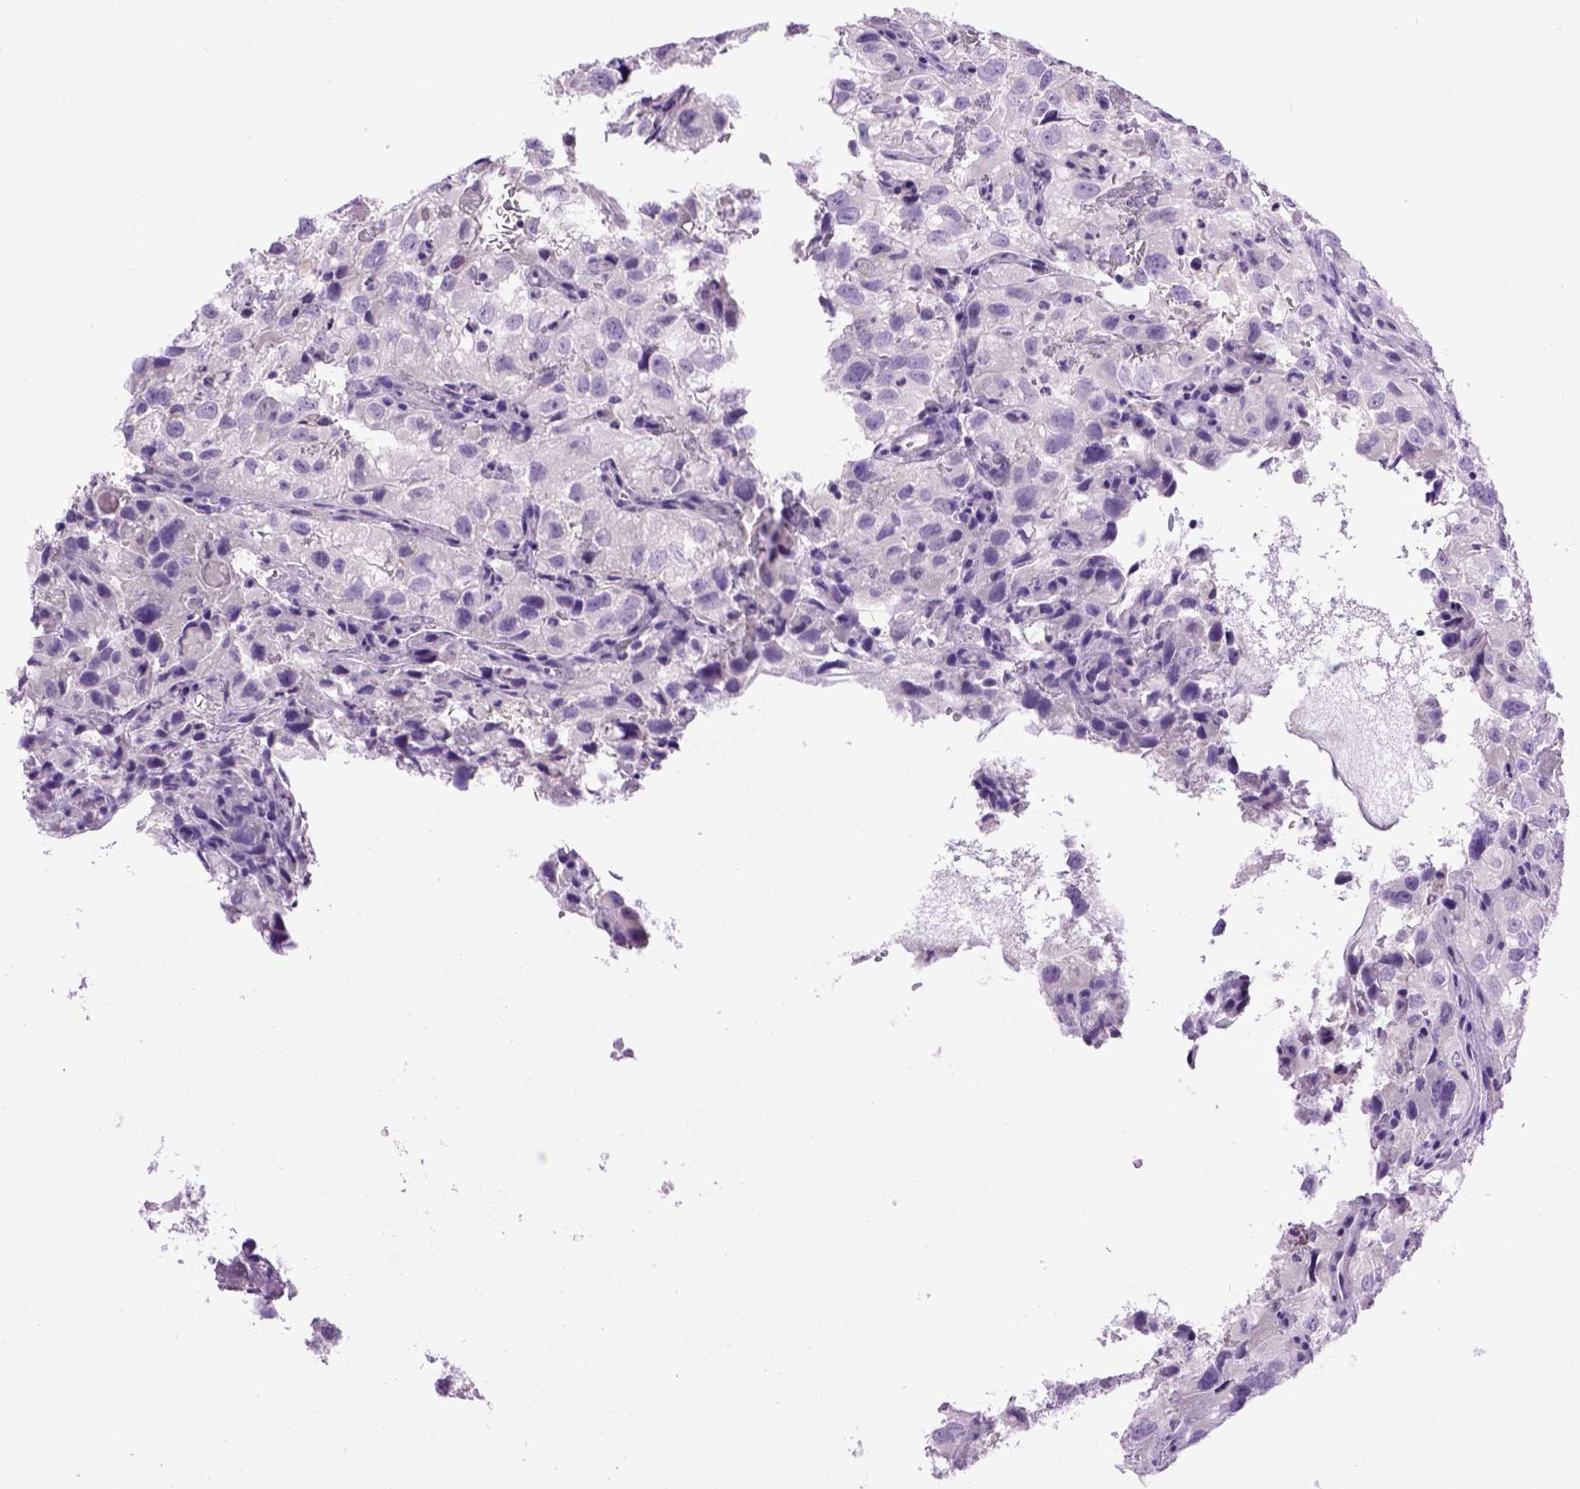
{"staining": {"intensity": "negative", "quantity": "none", "location": "none"}, "tissue": "renal cancer", "cell_type": "Tumor cells", "image_type": "cancer", "snomed": [{"axis": "morphology", "description": "Adenocarcinoma, NOS"}, {"axis": "topography", "description": "Kidney"}], "caption": "Immunohistochemical staining of human adenocarcinoma (renal) reveals no significant expression in tumor cells. (Stains: DAB immunohistochemistry with hematoxylin counter stain, Microscopy: brightfield microscopy at high magnification).", "gene": "CDH1", "patient": {"sex": "male", "age": 64}}